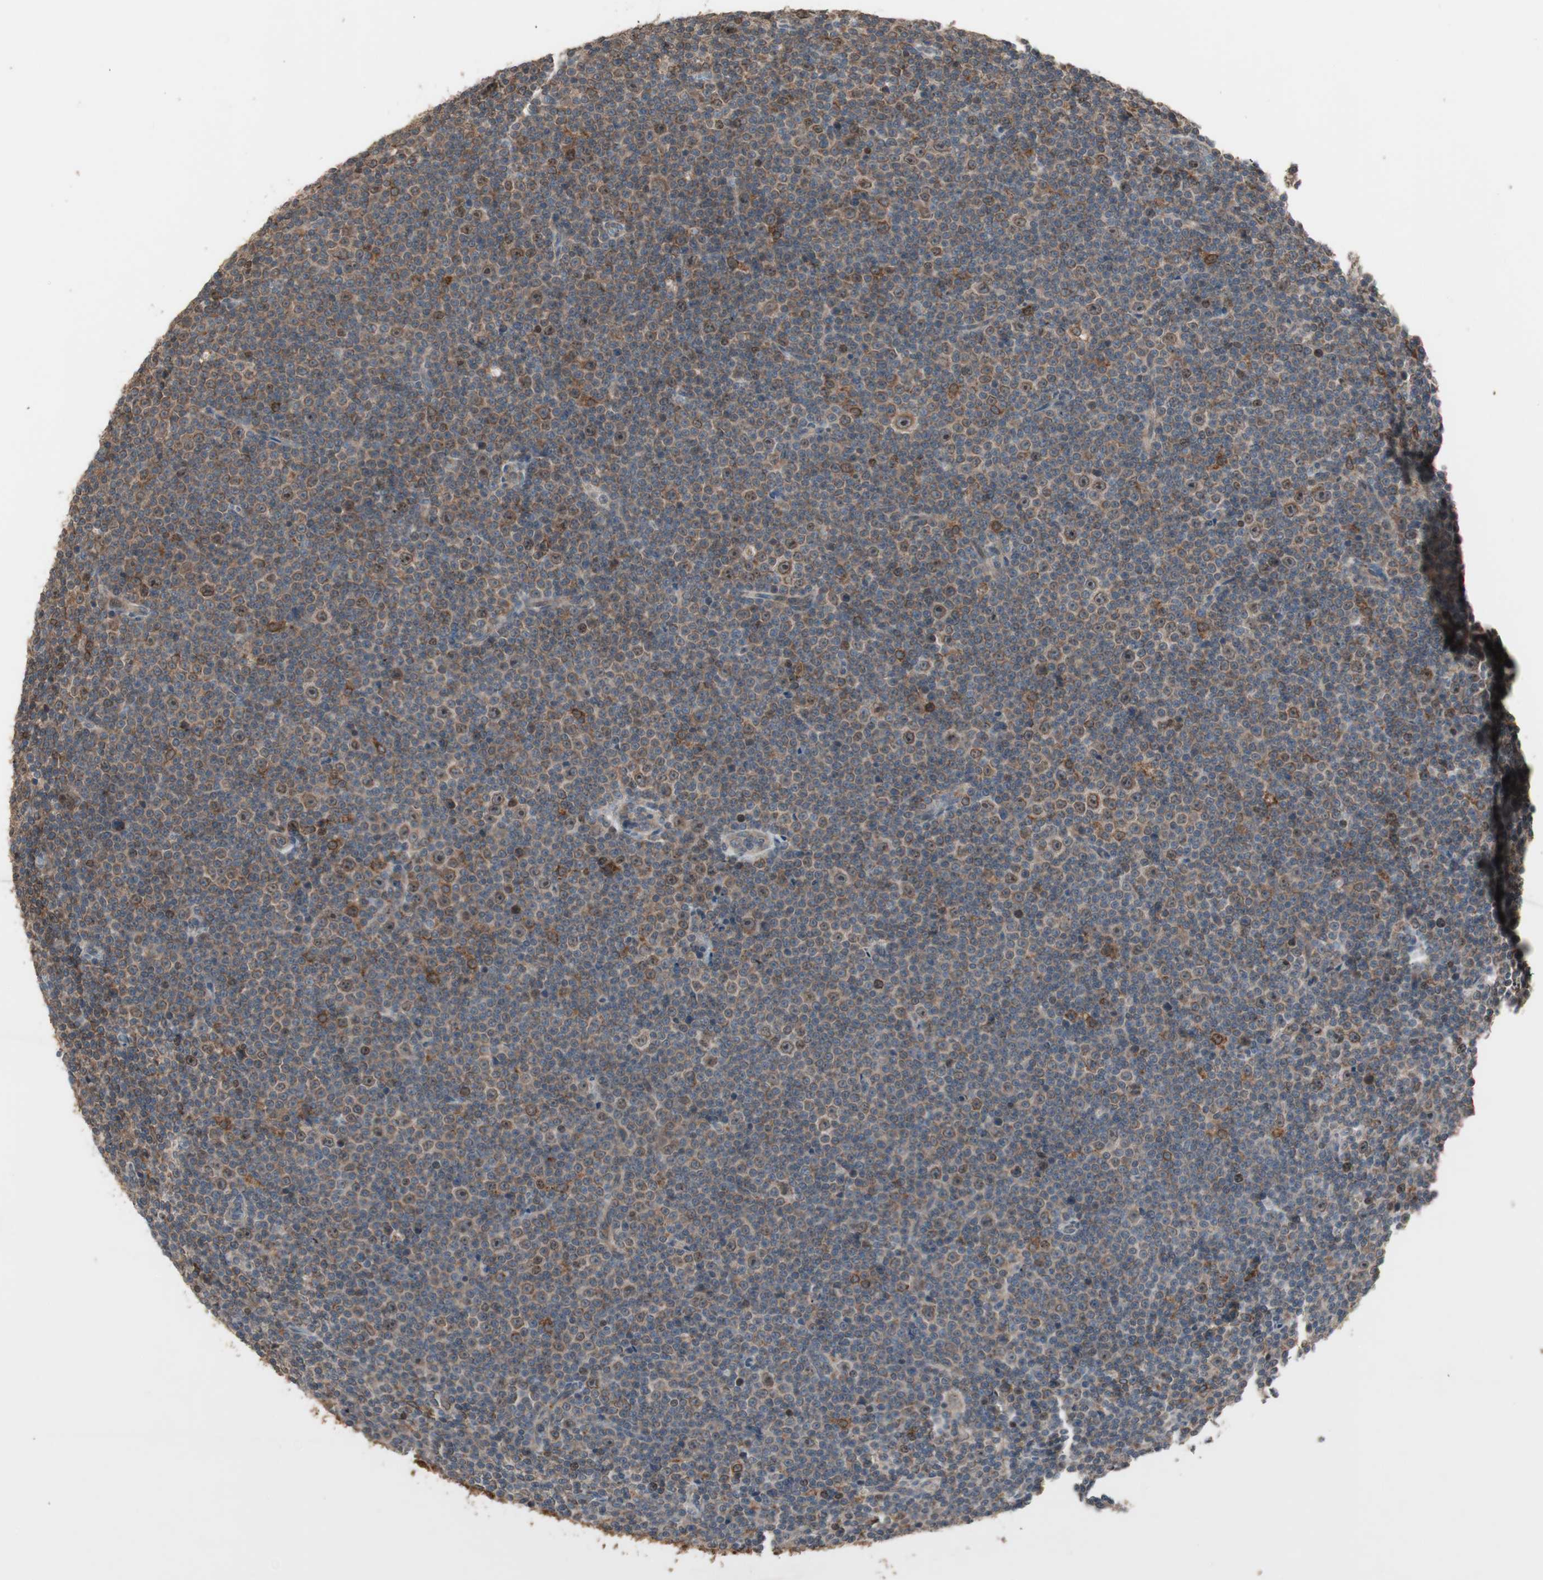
{"staining": {"intensity": "moderate", "quantity": ">75%", "location": "cytoplasmic/membranous"}, "tissue": "lymphoma", "cell_type": "Tumor cells", "image_type": "cancer", "snomed": [{"axis": "morphology", "description": "Malignant lymphoma, non-Hodgkin's type, Low grade"}, {"axis": "topography", "description": "Lymph node"}], "caption": "A brown stain shows moderate cytoplasmic/membranous expression of a protein in human malignant lymphoma, non-Hodgkin's type (low-grade) tumor cells.", "gene": "ATP6AP2", "patient": {"sex": "female", "age": 67}}